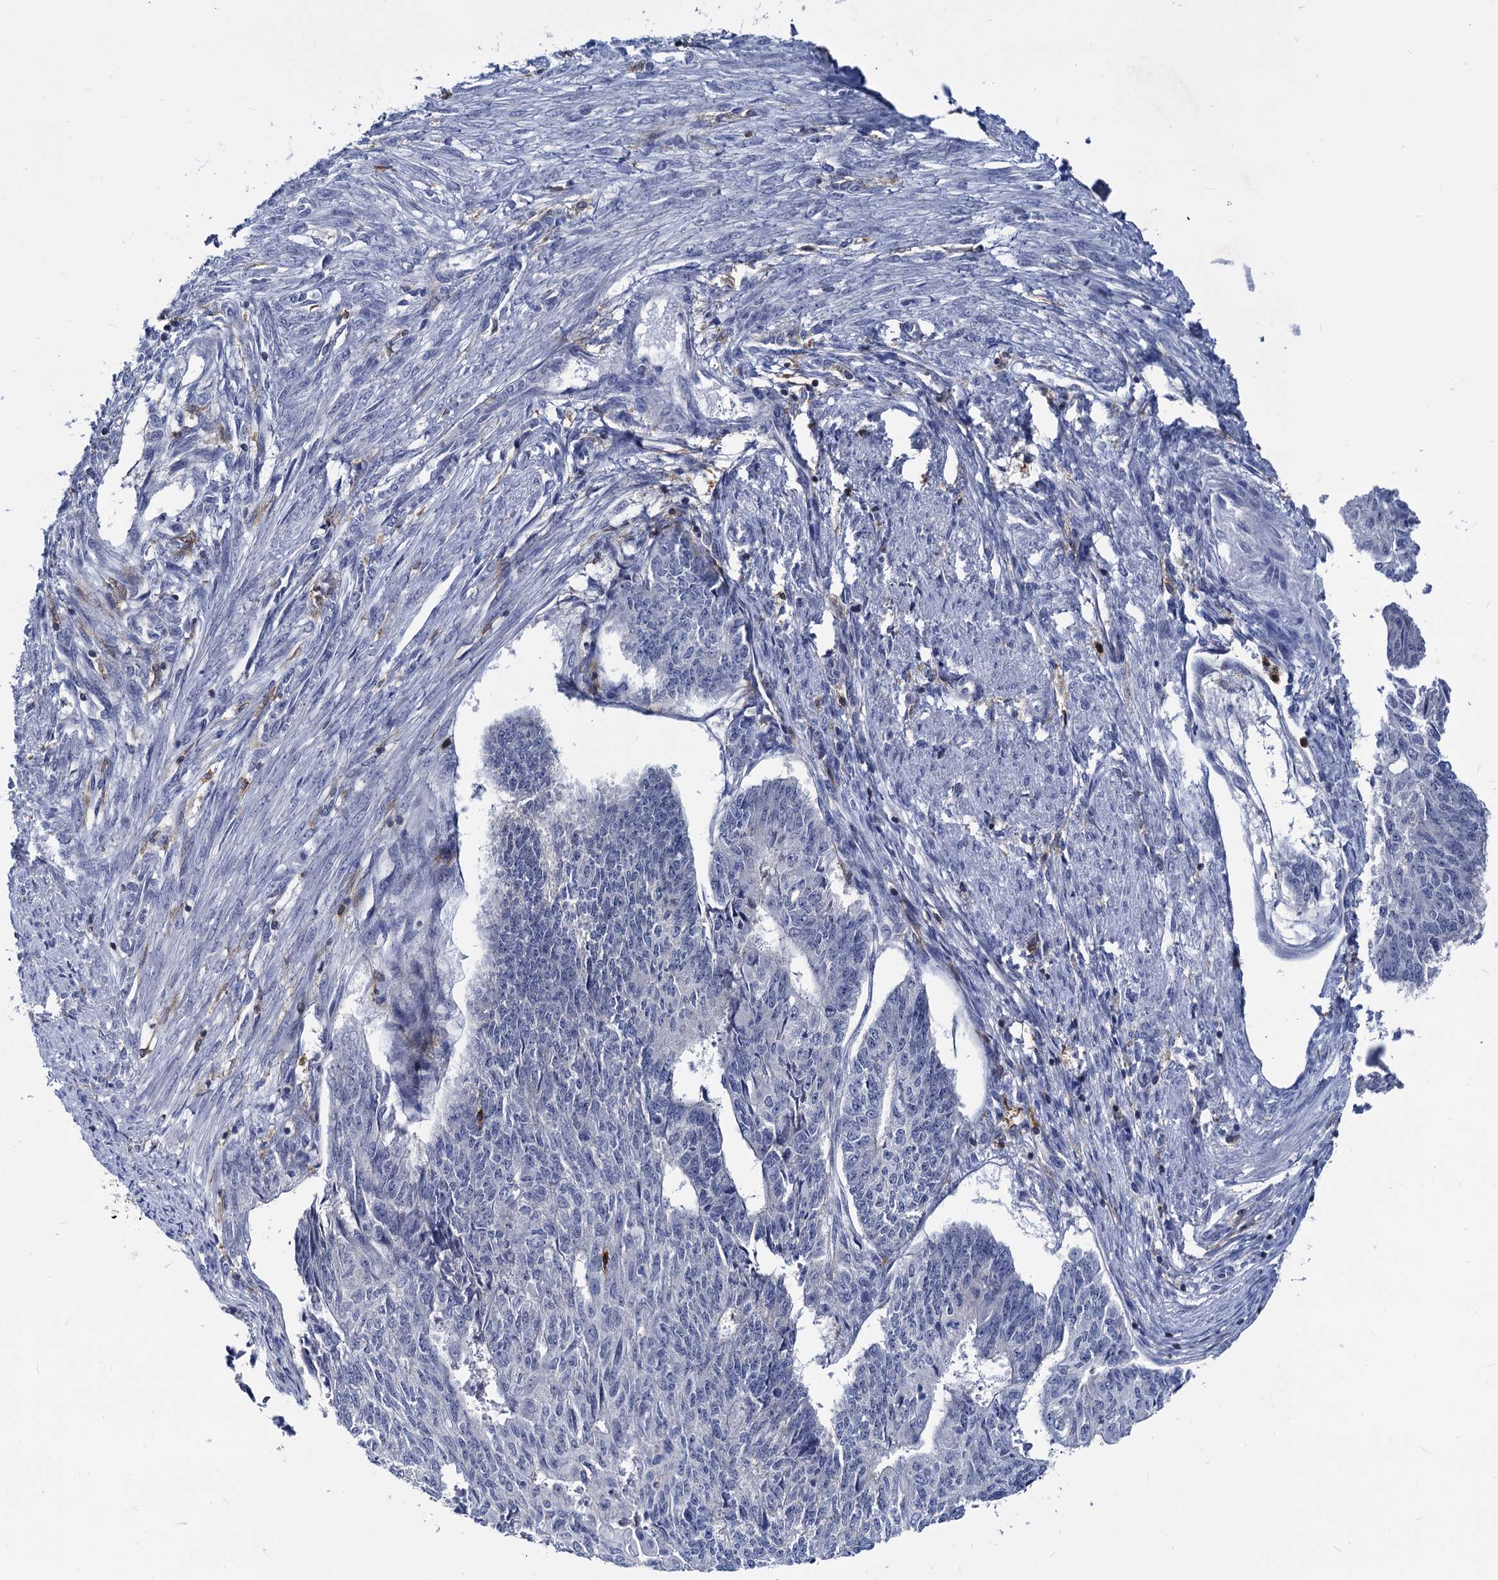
{"staining": {"intensity": "negative", "quantity": "none", "location": "none"}, "tissue": "endometrial cancer", "cell_type": "Tumor cells", "image_type": "cancer", "snomed": [{"axis": "morphology", "description": "Adenocarcinoma, NOS"}, {"axis": "topography", "description": "Endometrium"}], "caption": "This photomicrograph is of adenocarcinoma (endometrial) stained with IHC to label a protein in brown with the nuclei are counter-stained blue. There is no staining in tumor cells.", "gene": "RHOG", "patient": {"sex": "female", "age": 32}}